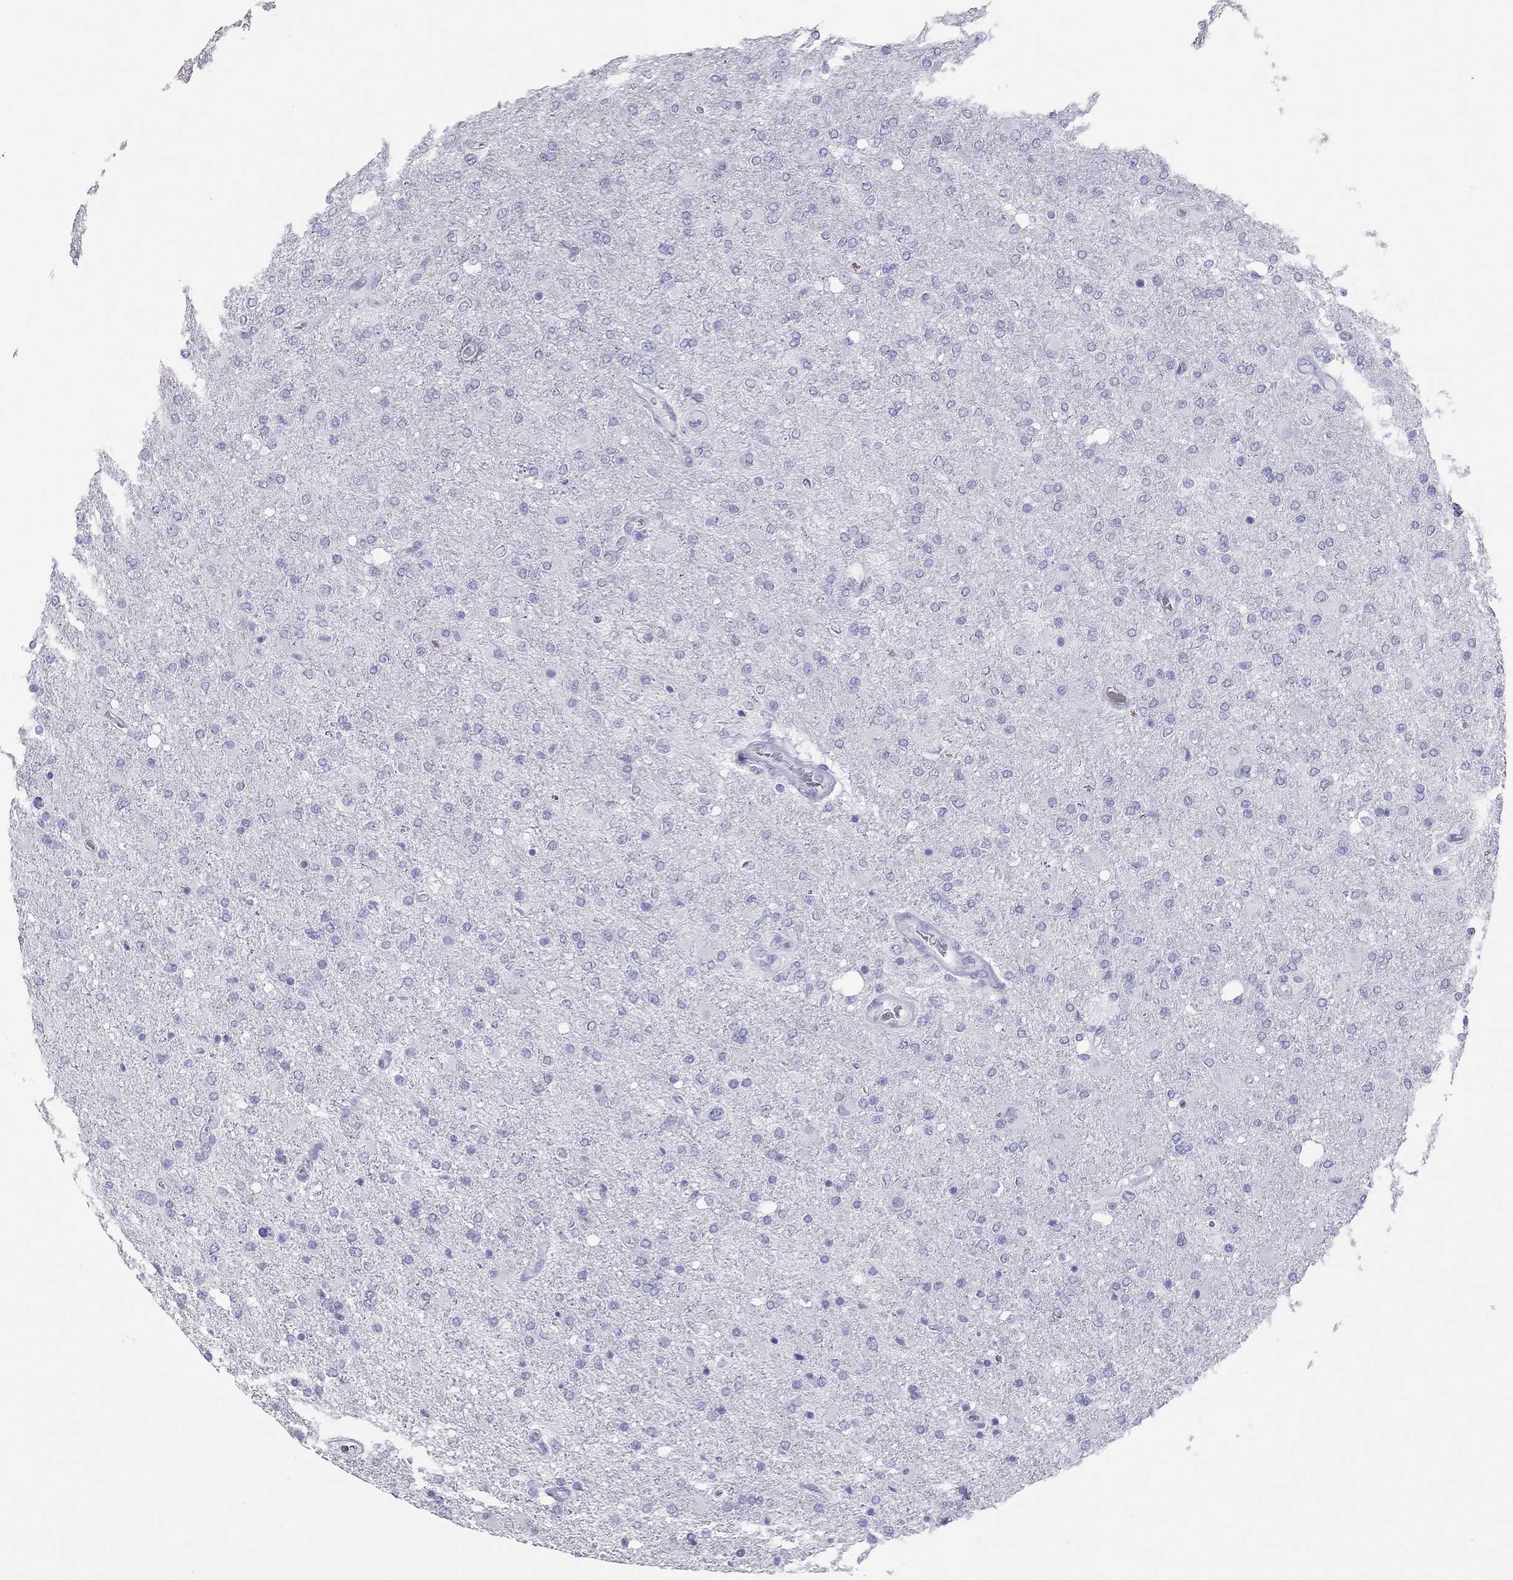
{"staining": {"intensity": "negative", "quantity": "none", "location": "none"}, "tissue": "glioma", "cell_type": "Tumor cells", "image_type": "cancer", "snomed": [{"axis": "morphology", "description": "Glioma, malignant, High grade"}, {"axis": "topography", "description": "Cerebral cortex"}], "caption": "DAB immunohistochemical staining of human malignant high-grade glioma shows no significant staining in tumor cells. The staining was performed using DAB to visualize the protein expression in brown, while the nuclei were stained in blue with hematoxylin (Magnification: 20x).", "gene": "TSHB", "patient": {"sex": "male", "age": 70}}